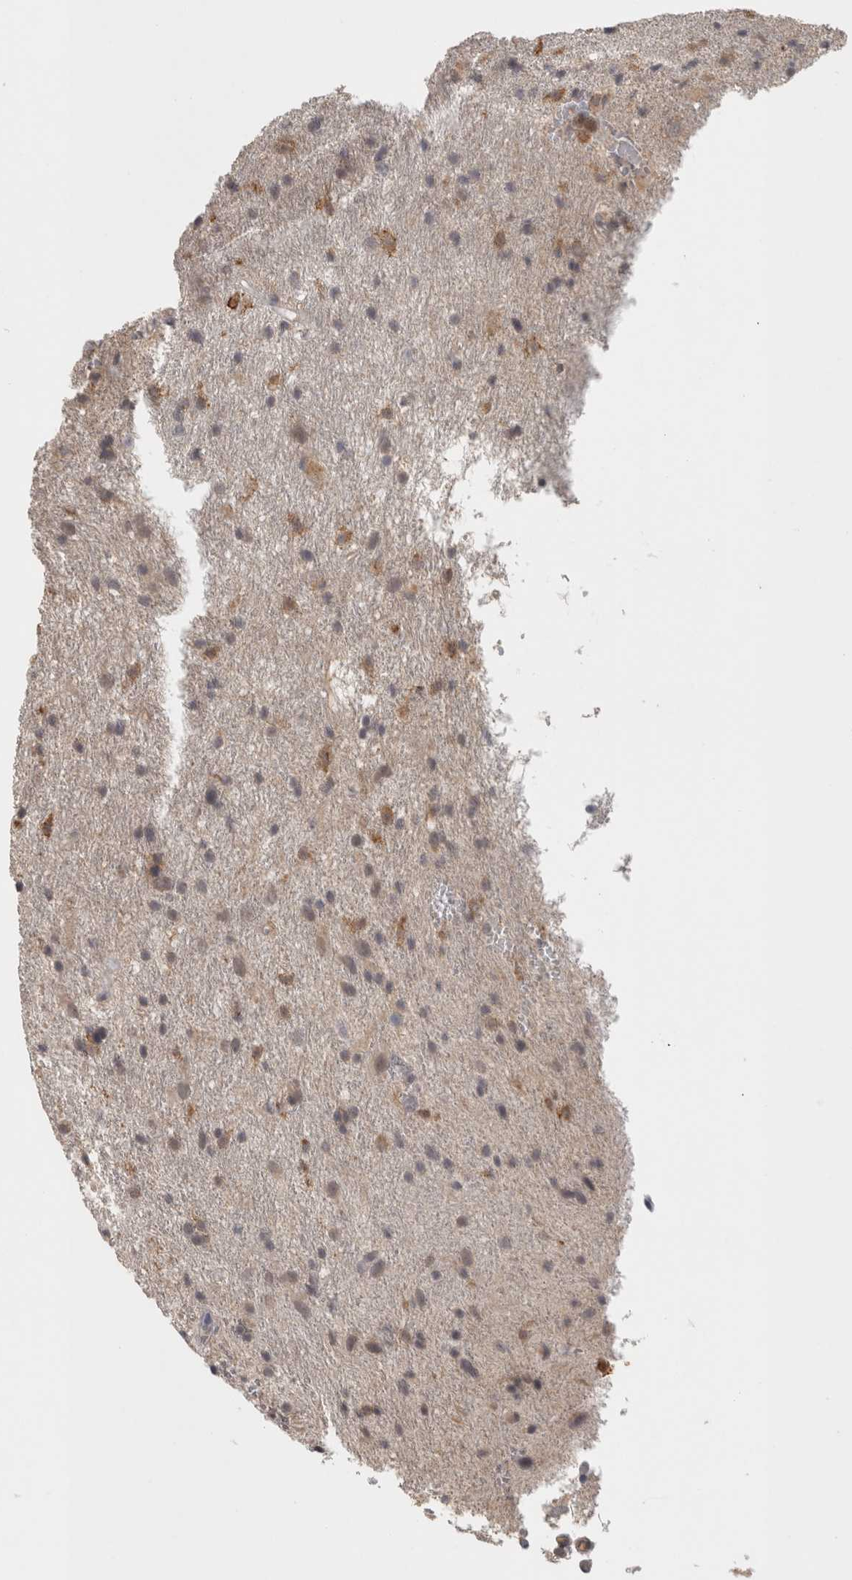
{"staining": {"intensity": "negative", "quantity": "none", "location": "none"}, "tissue": "glioma", "cell_type": "Tumor cells", "image_type": "cancer", "snomed": [{"axis": "morphology", "description": "Glioma, malignant, Low grade"}, {"axis": "topography", "description": "Brain"}], "caption": "This is an immunohistochemistry image of human glioma. There is no staining in tumor cells.", "gene": "HAVCR2", "patient": {"sex": "male", "age": 77}}